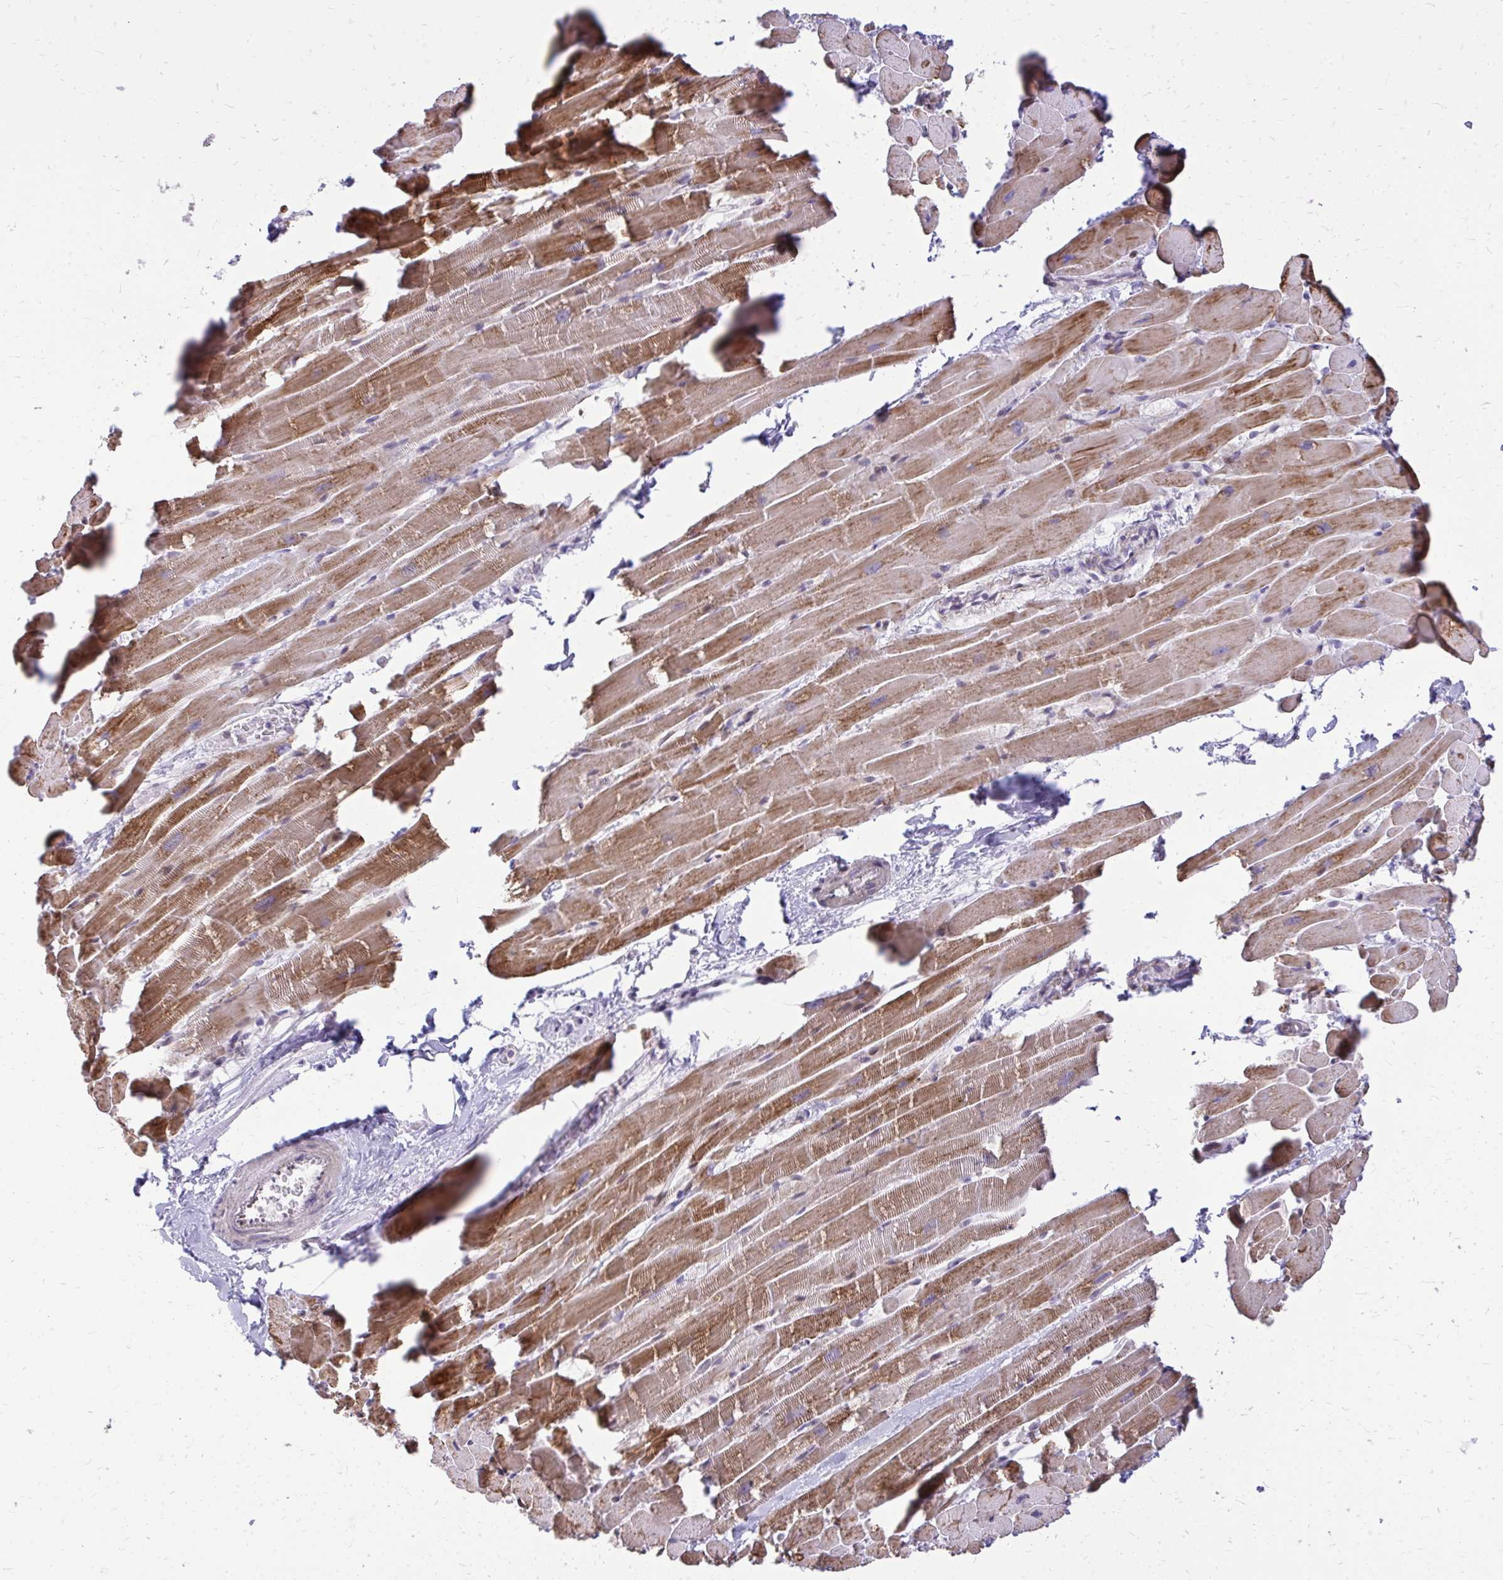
{"staining": {"intensity": "moderate", "quantity": ">75%", "location": "cytoplasmic/membranous"}, "tissue": "heart muscle", "cell_type": "Cardiomyocytes", "image_type": "normal", "snomed": [{"axis": "morphology", "description": "Normal tissue, NOS"}, {"axis": "topography", "description": "Heart"}], "caption": "Immunohistochemistry (IHC) (DAB (3,3'-diaminobenzidine)) staining of normal human heart muscle demonstrates moderate cytoplasmic/membranous protein positivity in about >75% of cardiomyocytes. The protein of interest is stained brown, and the nuclei are stained in blue (DAB (3,3'-diaminobenzidine) IHC with brightfield microscopy, high magnification).", "gene": "RPS6KA2", "patient": {"sex": "male", "age": 37}}